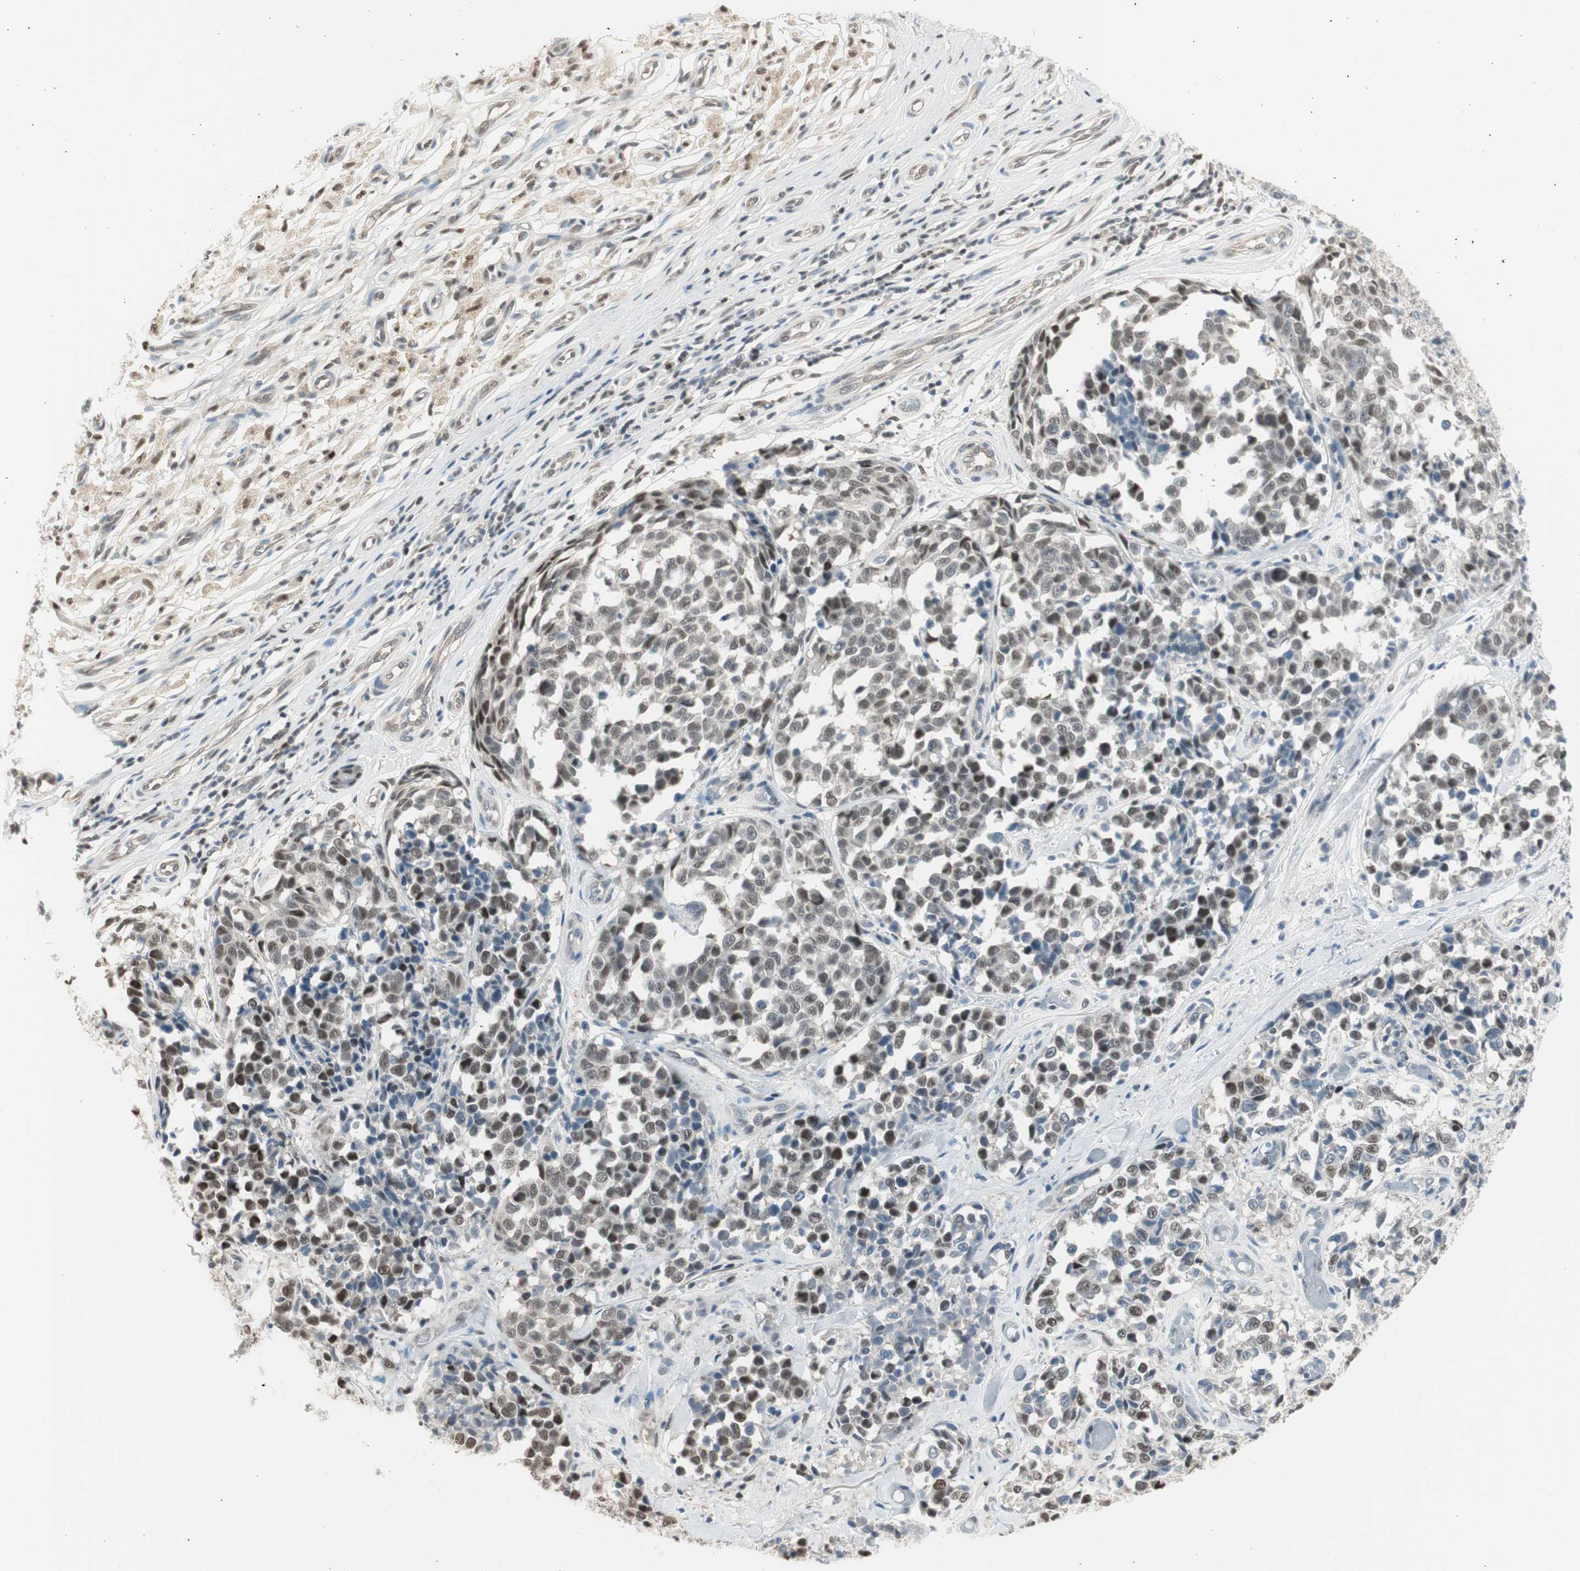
{"staining": {"intensity": "weak", "quantity": "25%-75%", "location": "cytoplasmic/membranous"}, "tissue": "melanoma", "cell_type": "Tumor cells", "image_type": "cancer", "snomed": [{"axis": "morphology", "description": "Malignant melanoma, NOS"}, {"axis": "topography", "description": "Skin"}], "caption": "Tumor cells reveal low levels of weak cytoplasmic/membranous staining in about 25%-75% of cells in melanoma. (IHC, brightfield microscopy, high magnification).", "gene": "LONP2", "patient": {"sex": "female", "age": 64}}